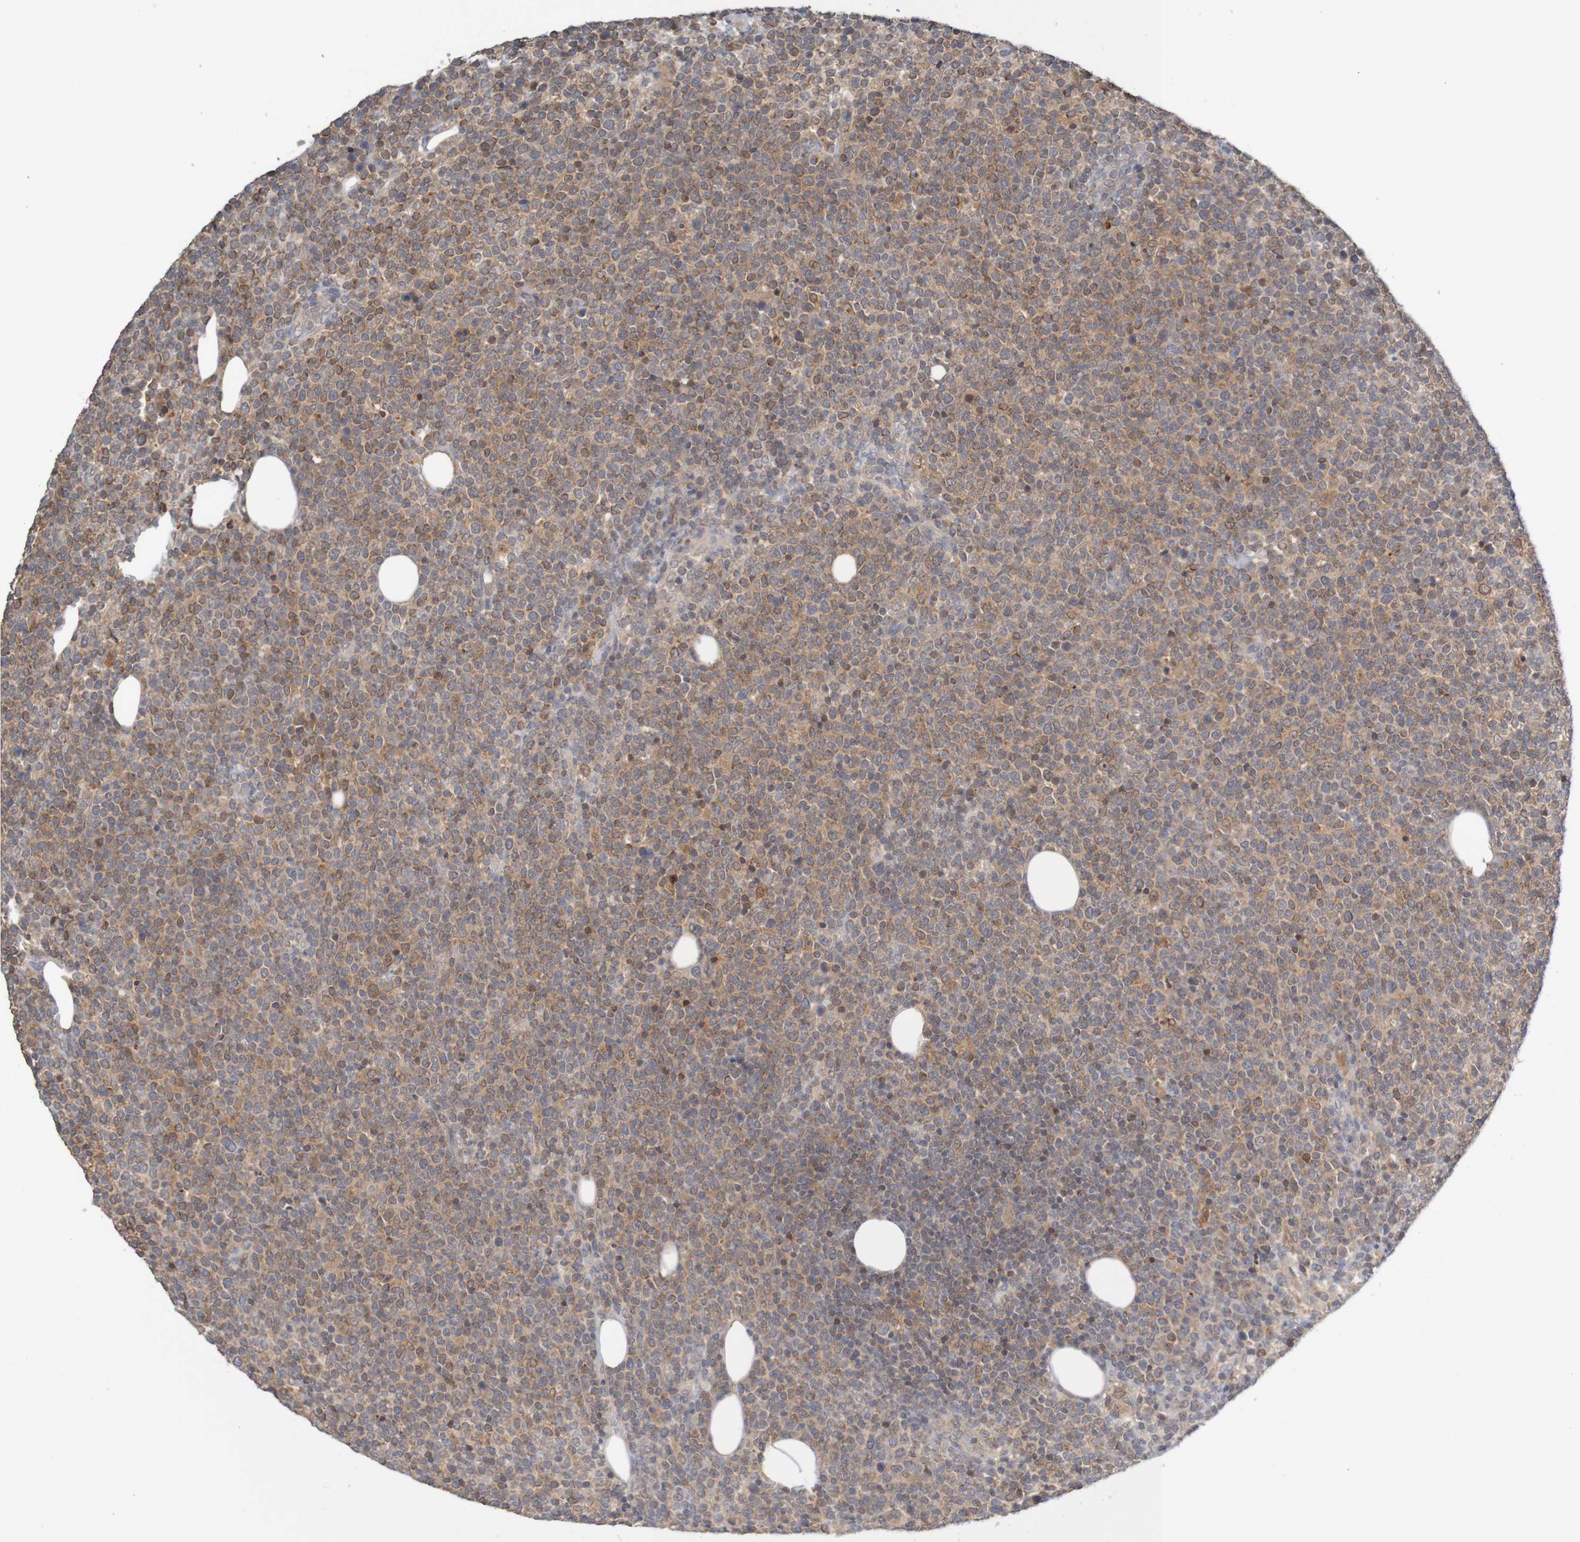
{"staining": {"intensity": "weak", "quantity": ">75%", "location": "cytoplasmic/membranous"}, "tissue": "lymphoma", "cell_type": "Tumor cells", "image_type": "cancer", "snomed": [{"axis": "morphology", "description": "Malignant lymphoma, non-Hodgkin's type, High grade"}, {"axis": "topography", "description": "Lymph node"}], "caption": "The immunohistochemical stain shows weak cytoplasmic/membranous positivity in tumor cells of malignant lymphoma, non-Hodgkin's type (high-grade) tissue.", "gene": "ANKK1", "patient": {"sex": "male", "age": 61}}